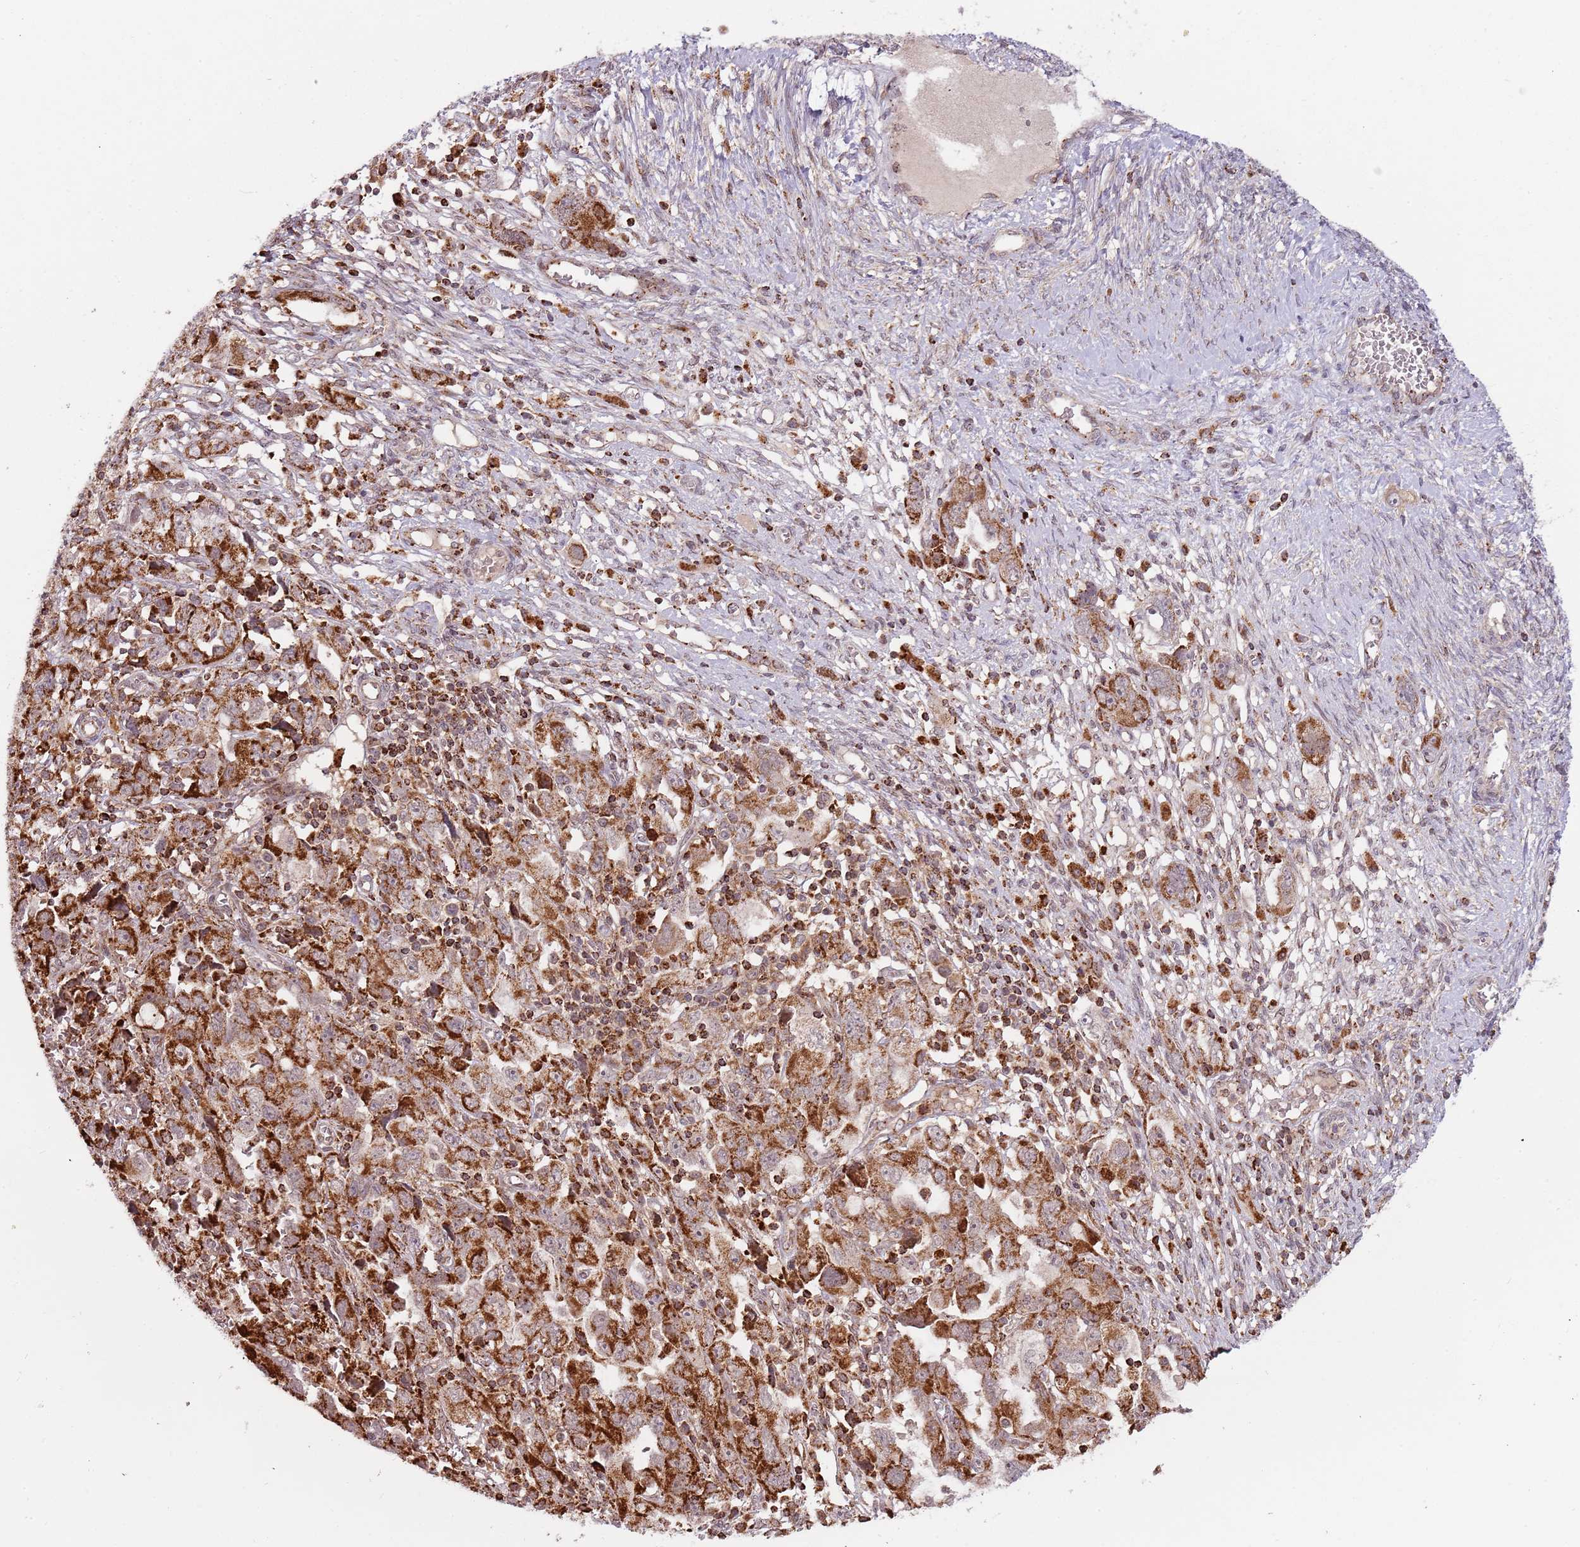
{"staining": {"intensity": "strong", "quantity": ">75%", "location": "cytoplasmic/membranous"}, "tissue": "ovarian cancer", "cell_type": "Tumor cells", "image_type": "cancer", "snomed": [{"axis": "morphology", "description": "Carcinoma, NOS"}, {"axis": "morphology", "description": "Cystadenocarcinoma, serous, NOS"}, {"axis": "topography", "description": "Ovary"}], "caption": "Protein analysis of ovarian cancer tissue demonstrates strong cytoplasmic/membranous expression in about >75% of tumor cells. Ihc stains the protein of interest in brown and the nuclei are stained blue.", "gene": "ULK3", "patient": {"sex": "female", "age": 69}}